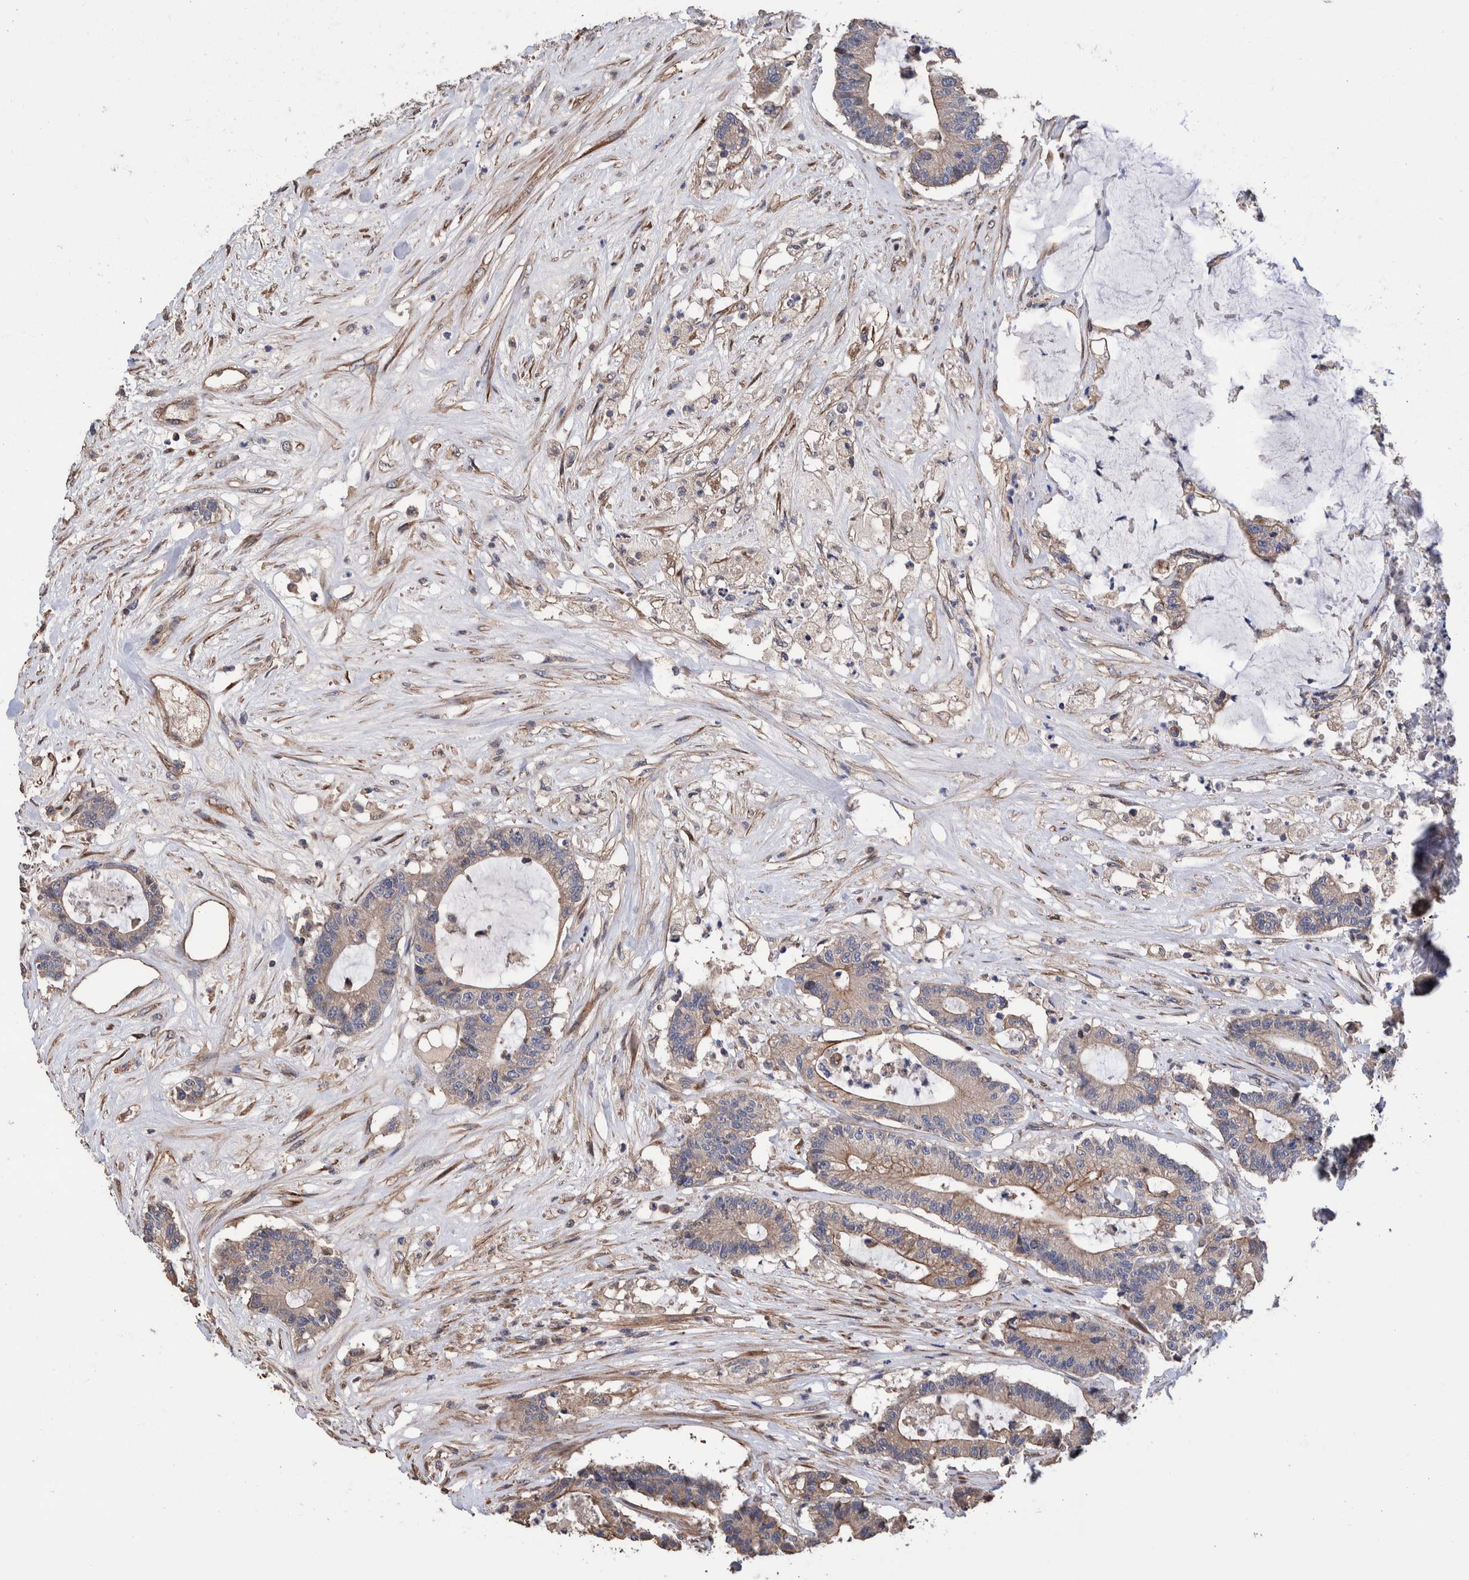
{"staining": {"intensity": "weak", "quantity": "25%-75%", "location": "cytoplasmic/membranous"}, "tissue": "colorectal cancer", "cell_type": "Tumor cells", "image_type": "cancer", "snomed": [{"axis": "morphology", "description": "Adenocarcinoma, NOS"}, {"axis": "topography", "description": "Colon"}], "caption": "The image exhibits a brown stain indicating the presence of a protein in the cytoplasmic/membranous of tumor cells in colorectal adenocarcinoma. The staining is performed using DAB (3,3'-diaminobenzidine) brown chromogen to label protein expression. The nuclei are counter-stained blue using hematoxylin.", "gene": "SLC45A4", "patient": {"sex": "female", "age": 84}}